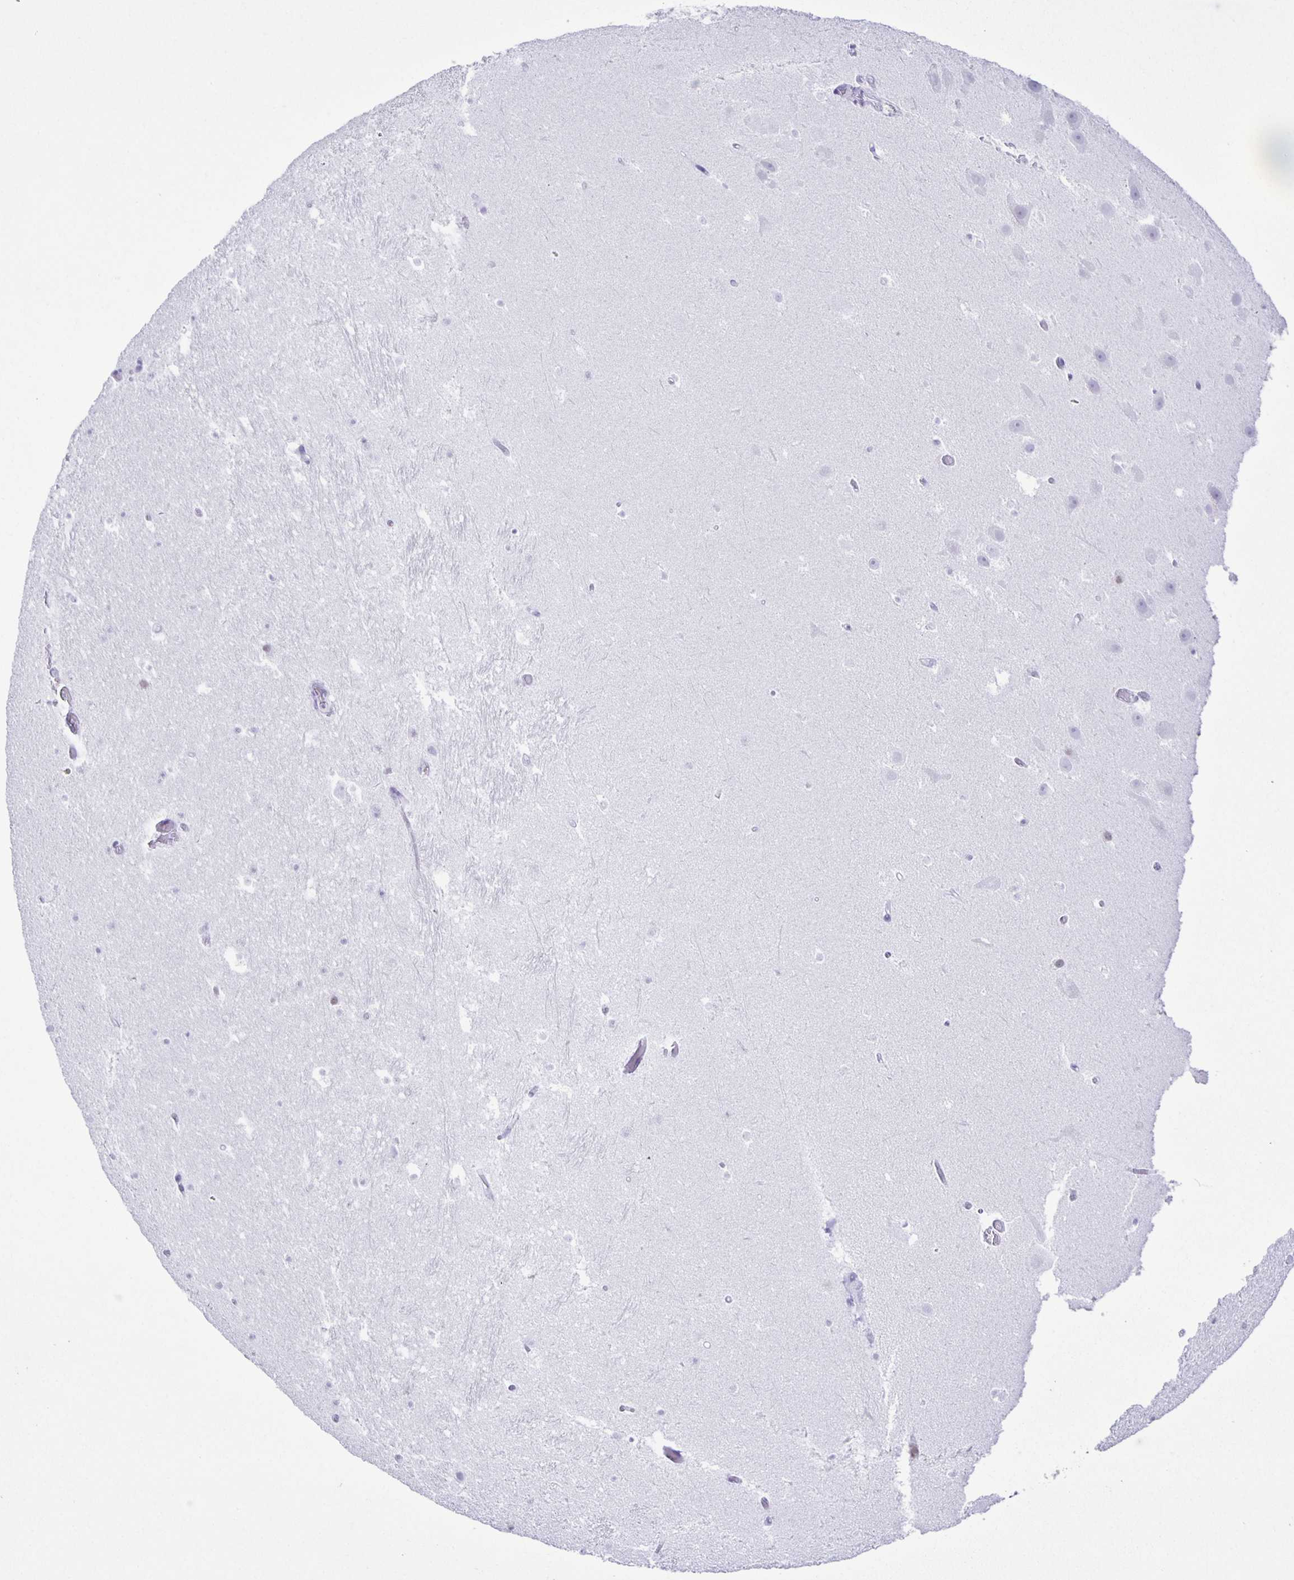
{"staining": {"intensity": "negative", "quantity": "none", "location": "none"}, "tissue": "hippocampus", "cell_type": "Glial cells", "image_type": "normal", "snomed": [{"axis": "morphology", "description": "Normal tissue, NOS"}, {"axis": "topography", "description": "Hippocampus"}], "caption": "IHC photomicrograph of benign hippocampus: hippocampus stained with DAB displays no significant protein expression in glial cells.", "gene": "EZHIP", "patient": {"sex": "male", "age": 26}}